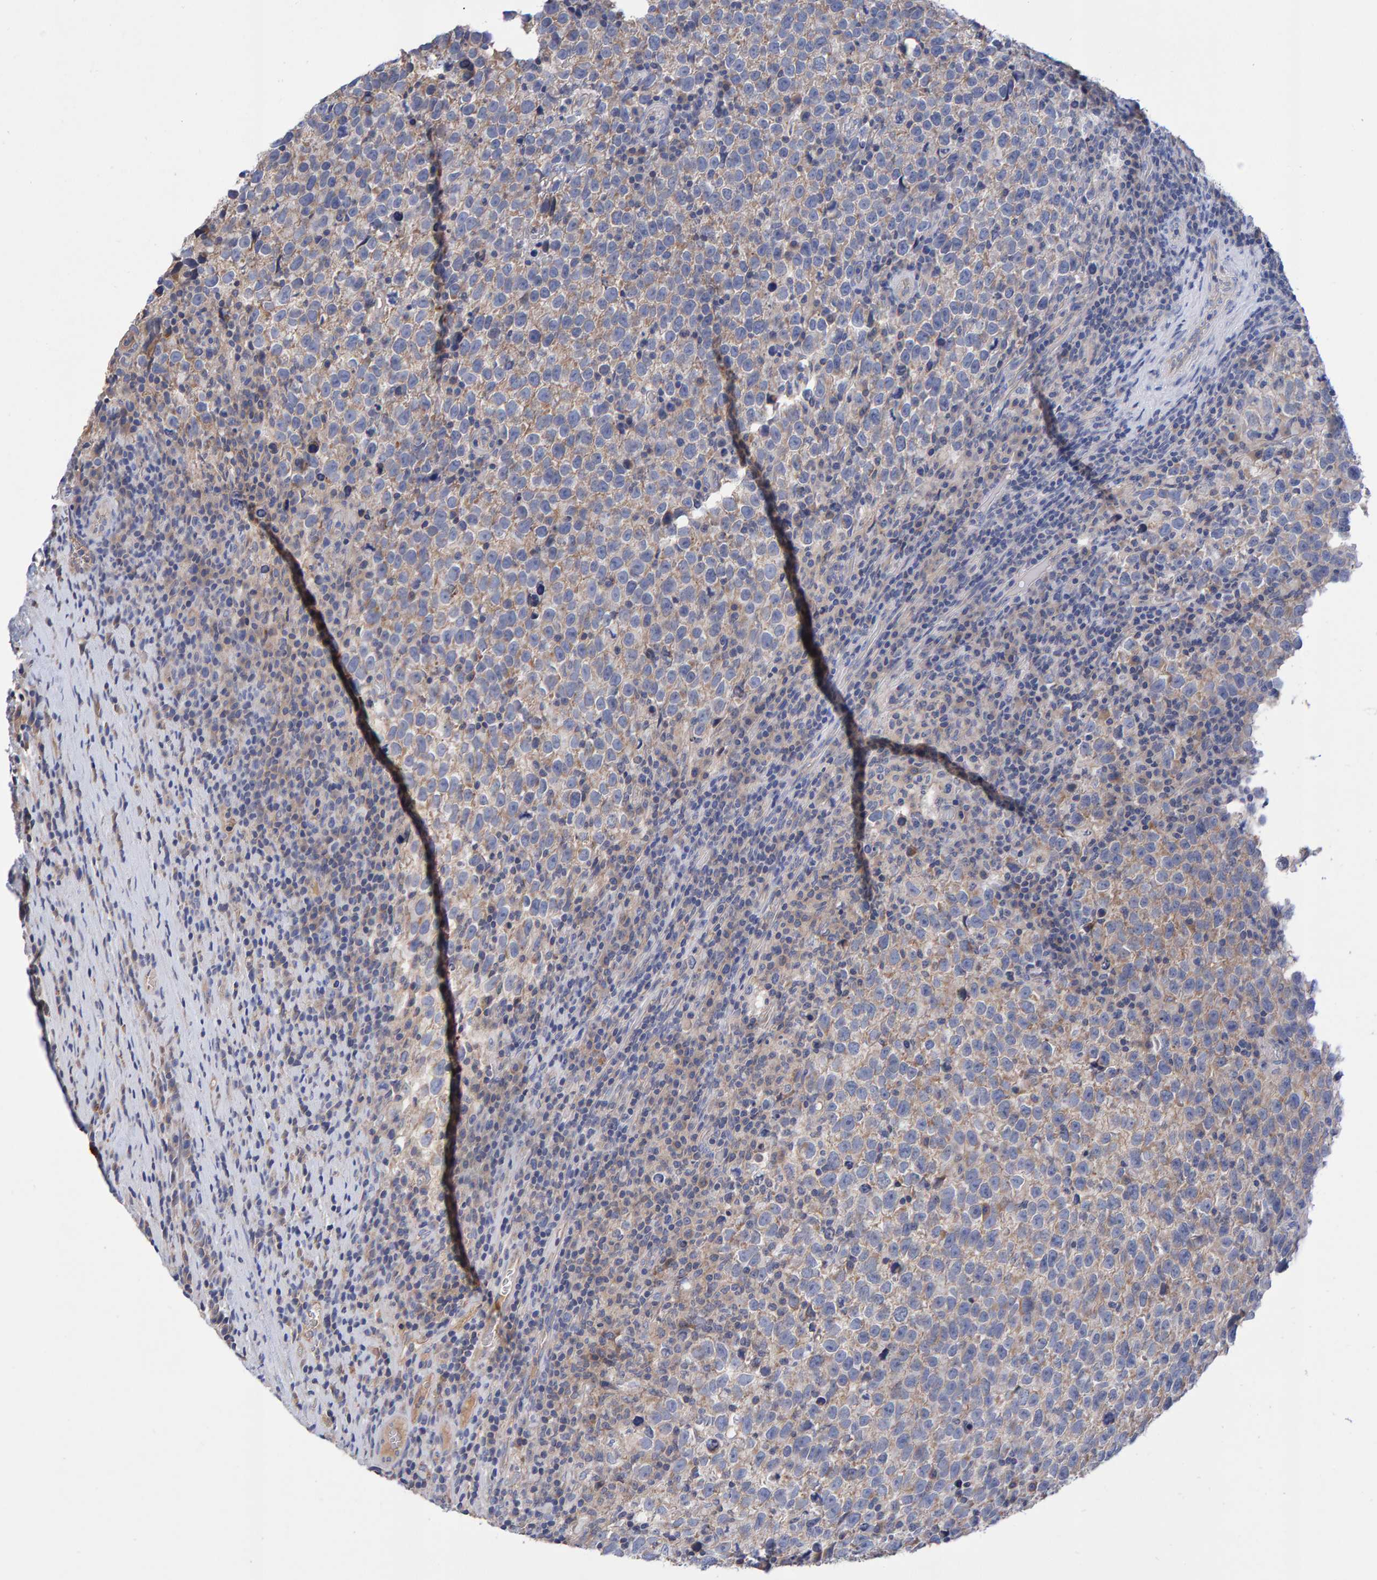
{"staining": {"intensity": "weak", "quantity": "25%-75%", "location": "cytoplasmic/membranous"}, "tissue": "testis cancer", "cell_type": "Tumor cells", "image_type": "cancer", "snomed": [{"axis": "morphology", "description": "Normal tissue, NOS"}, {"axis": "morphology", "description": "Seminoma, NOS"}, {"axis": "topography", "description": "Testis"}], "caption": "Protein analysis of seminoma (testis) tissue demonstrates weak cytoplasmic/membranous staining in approximately 25%-75% of tumor cells.", "gene": "EFR3A", "patient": {"sex": "male", "age": 43}}